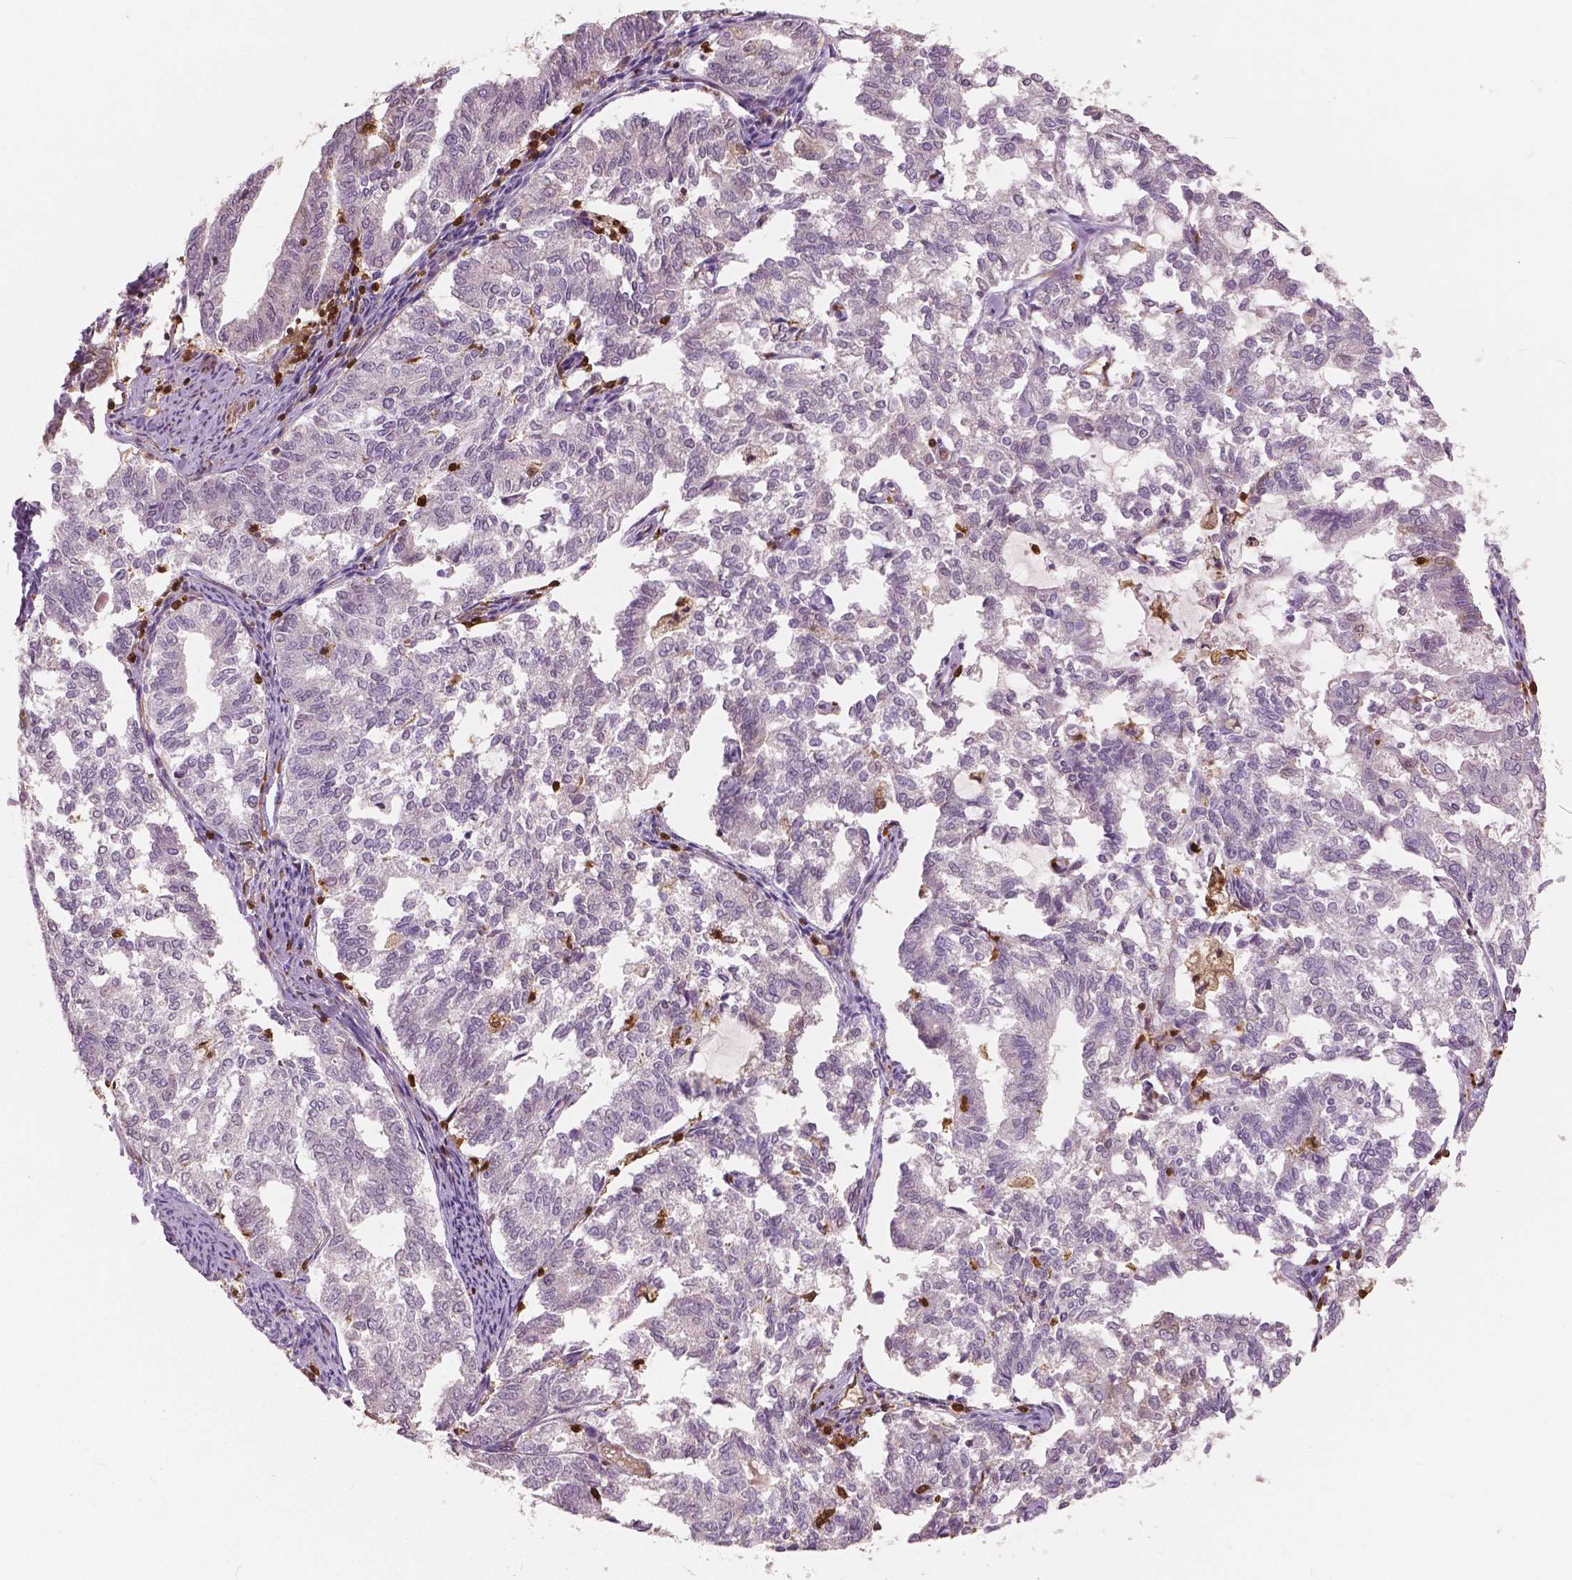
{"staining": {"intensity": "negative", "quantity": "none", "location": "none"}, "tissue": "endometrial cancer", "cell_type": "Tumor cells", "image_type": "cancer", "snomed": [{"axis": "morphology", "description": "Adenocarcinoma, NOS"}, {"axis": "topography", "description": "Endometrium"}], "caption": "Immunohistochemical staining of endometrial cancer exhibits no significant staining in tumor cells. (Stains: DAB (3,3'-diaminobenzidine) IHC with hematoxylin counter stain, Microscopy: brightfield microscopy at high magnification).", "gene": "S100A4", "patient": {"sex": "female", "age": 79}}